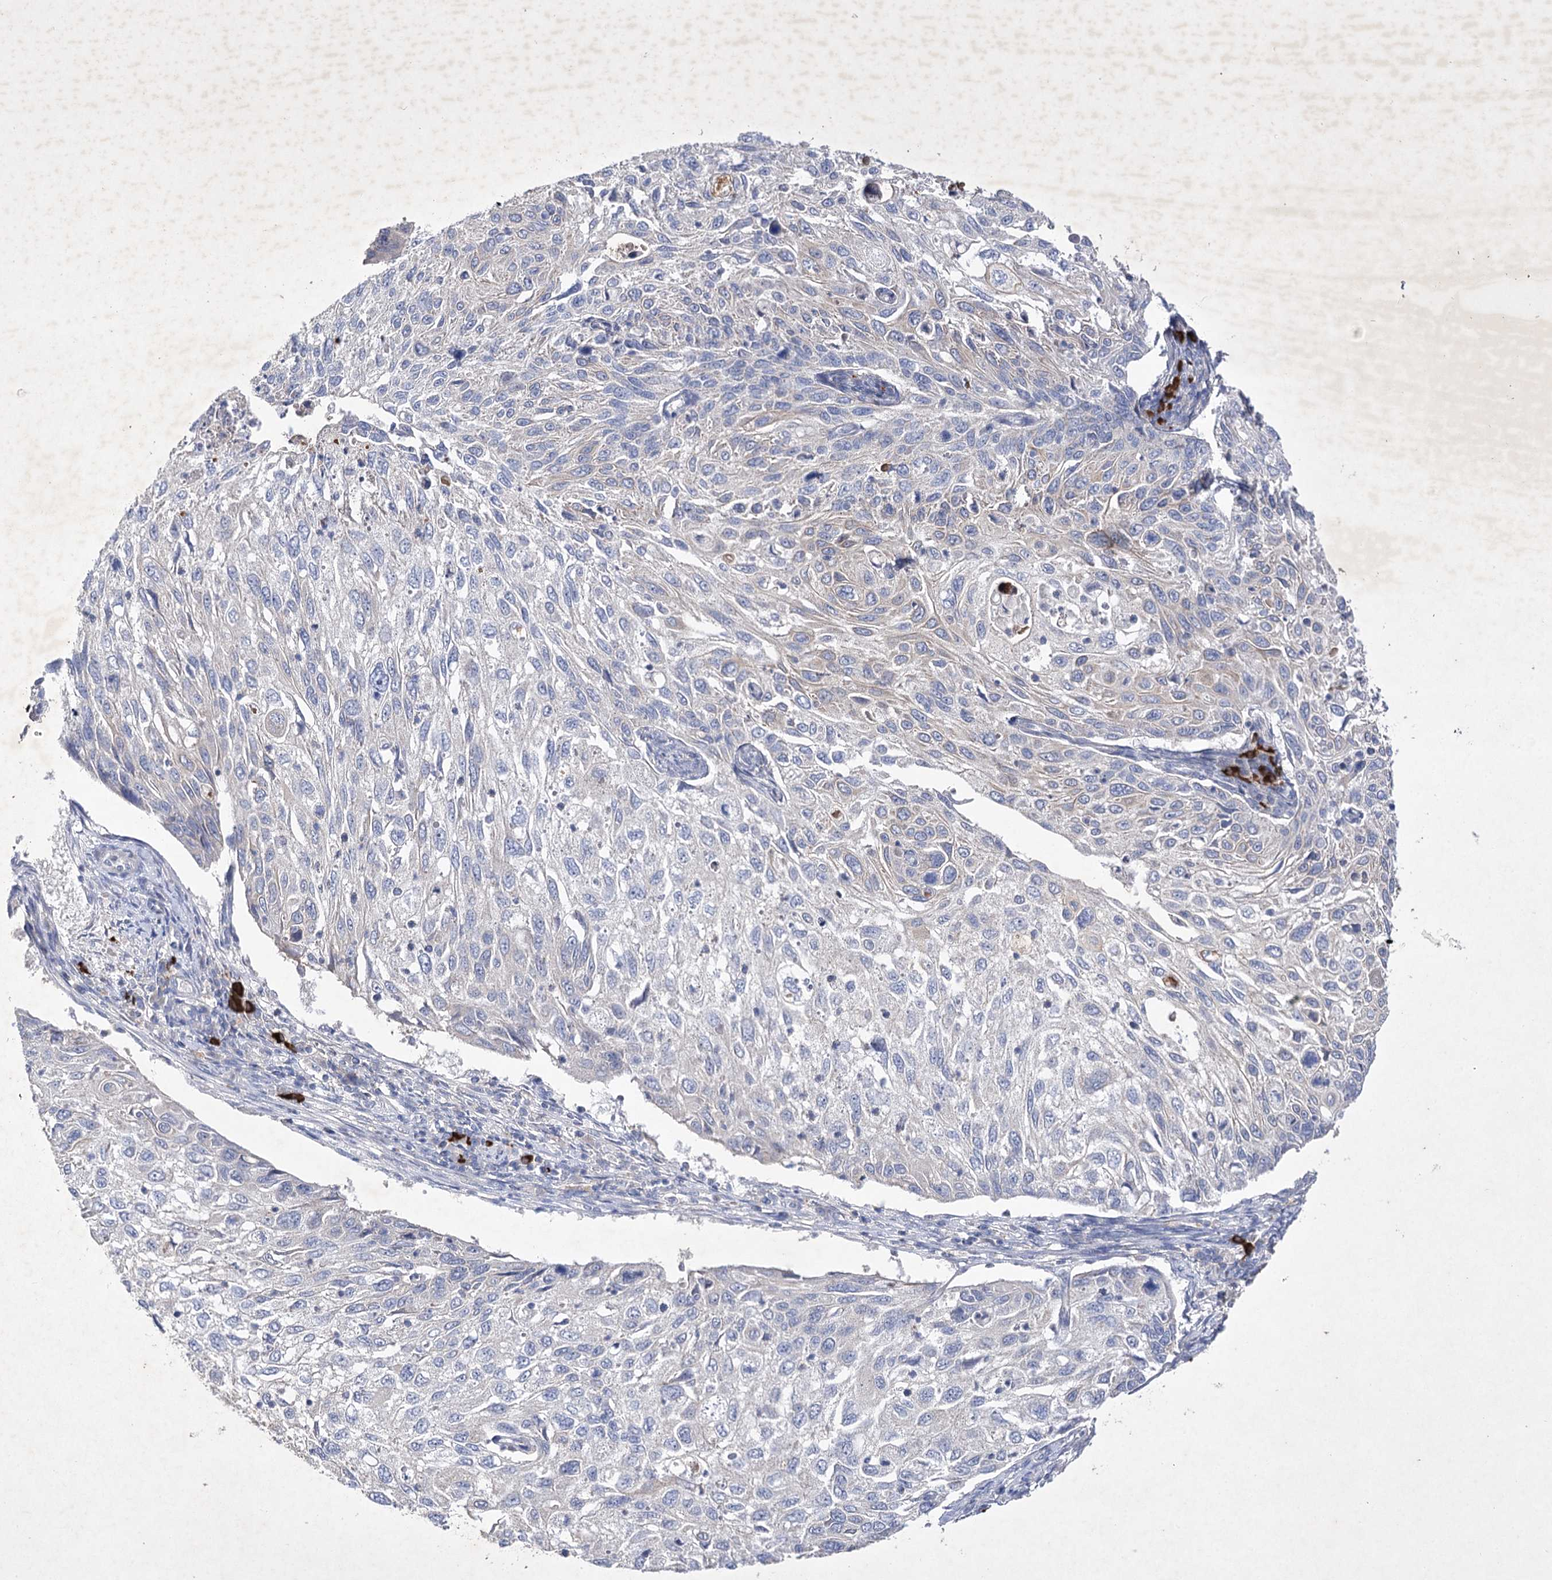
{"staining": {"intensity": "negative", "quantity": "none", "location": "none"}, "tissue": "cervical cancer", "cell_type": "Tumor cells", "image_type": "cancer", "snomed": [{"axis": "morphology", "description": "Squamous cell carcinoma, NOS"}, {"axis": "topography", "description": "Cervix"}], "caption": "The image shows no staining of tumor cells in cervical squamous cell carcinoma.", "gene": "COX15", "patient": {"sex": "female", "age": 70}}